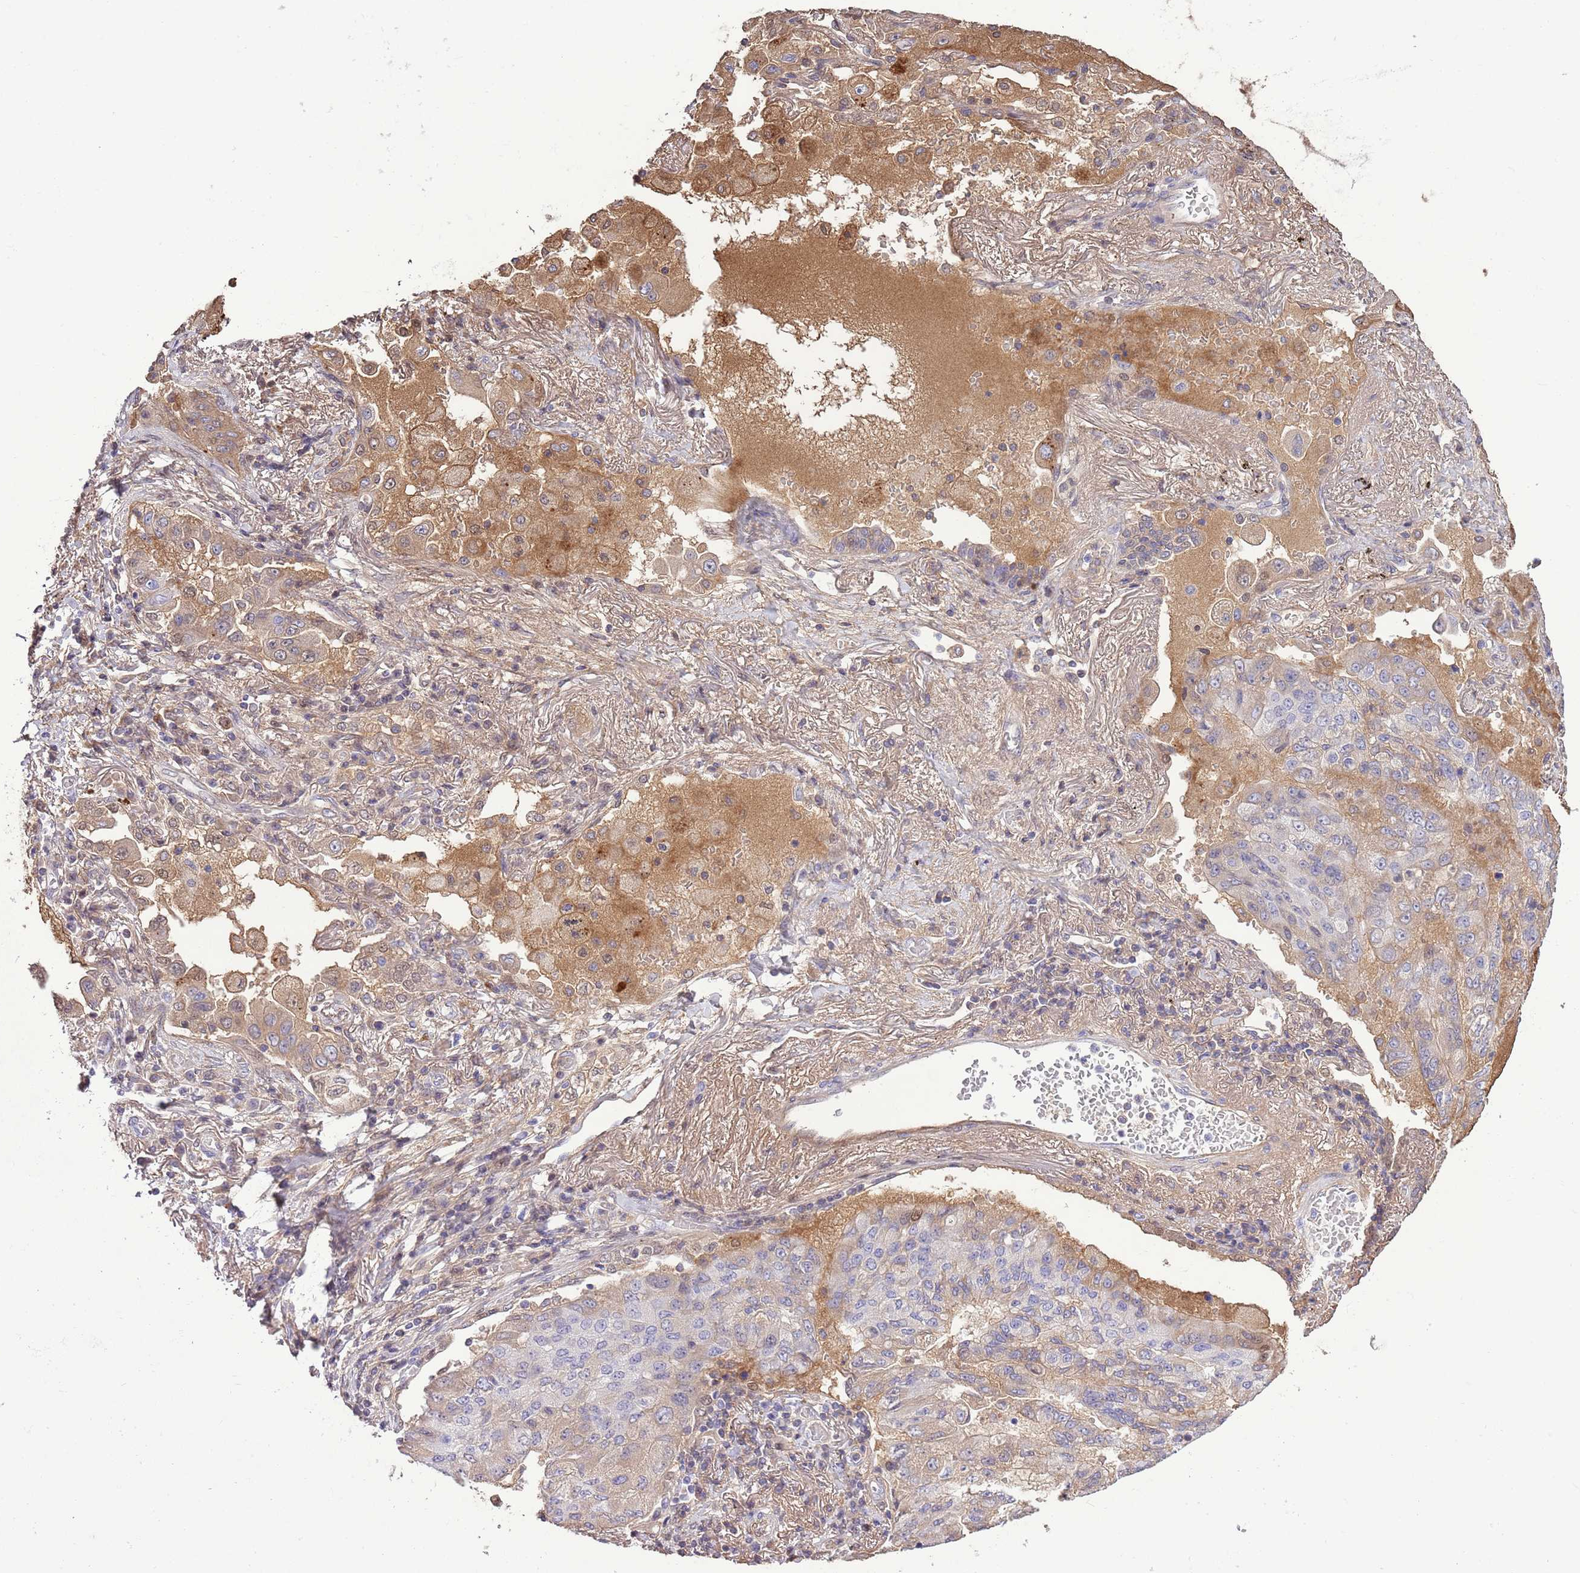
{"staining": {"intensity": "weak", "quantity": "25%-75%", "location": "cytoplasmic/membranous"}, "tissue": "lung cancer", "cell_type": "Tumor cells", "image_type": "cancer", "snomed": [{"axis": "morphology", "description": "Squamous cell carcinoma, NOS"}, {"axis": "topography", "description": "Lung"}], "caption": "Approximately 25%-75% of tumor cells in lung cancer exhibit weak cytoplasmic/membranous protein expression as visualized by brown immunohistochemical staining.", "gene": "ABHD17C", "patient": {"sex": "male", "age": 74}}